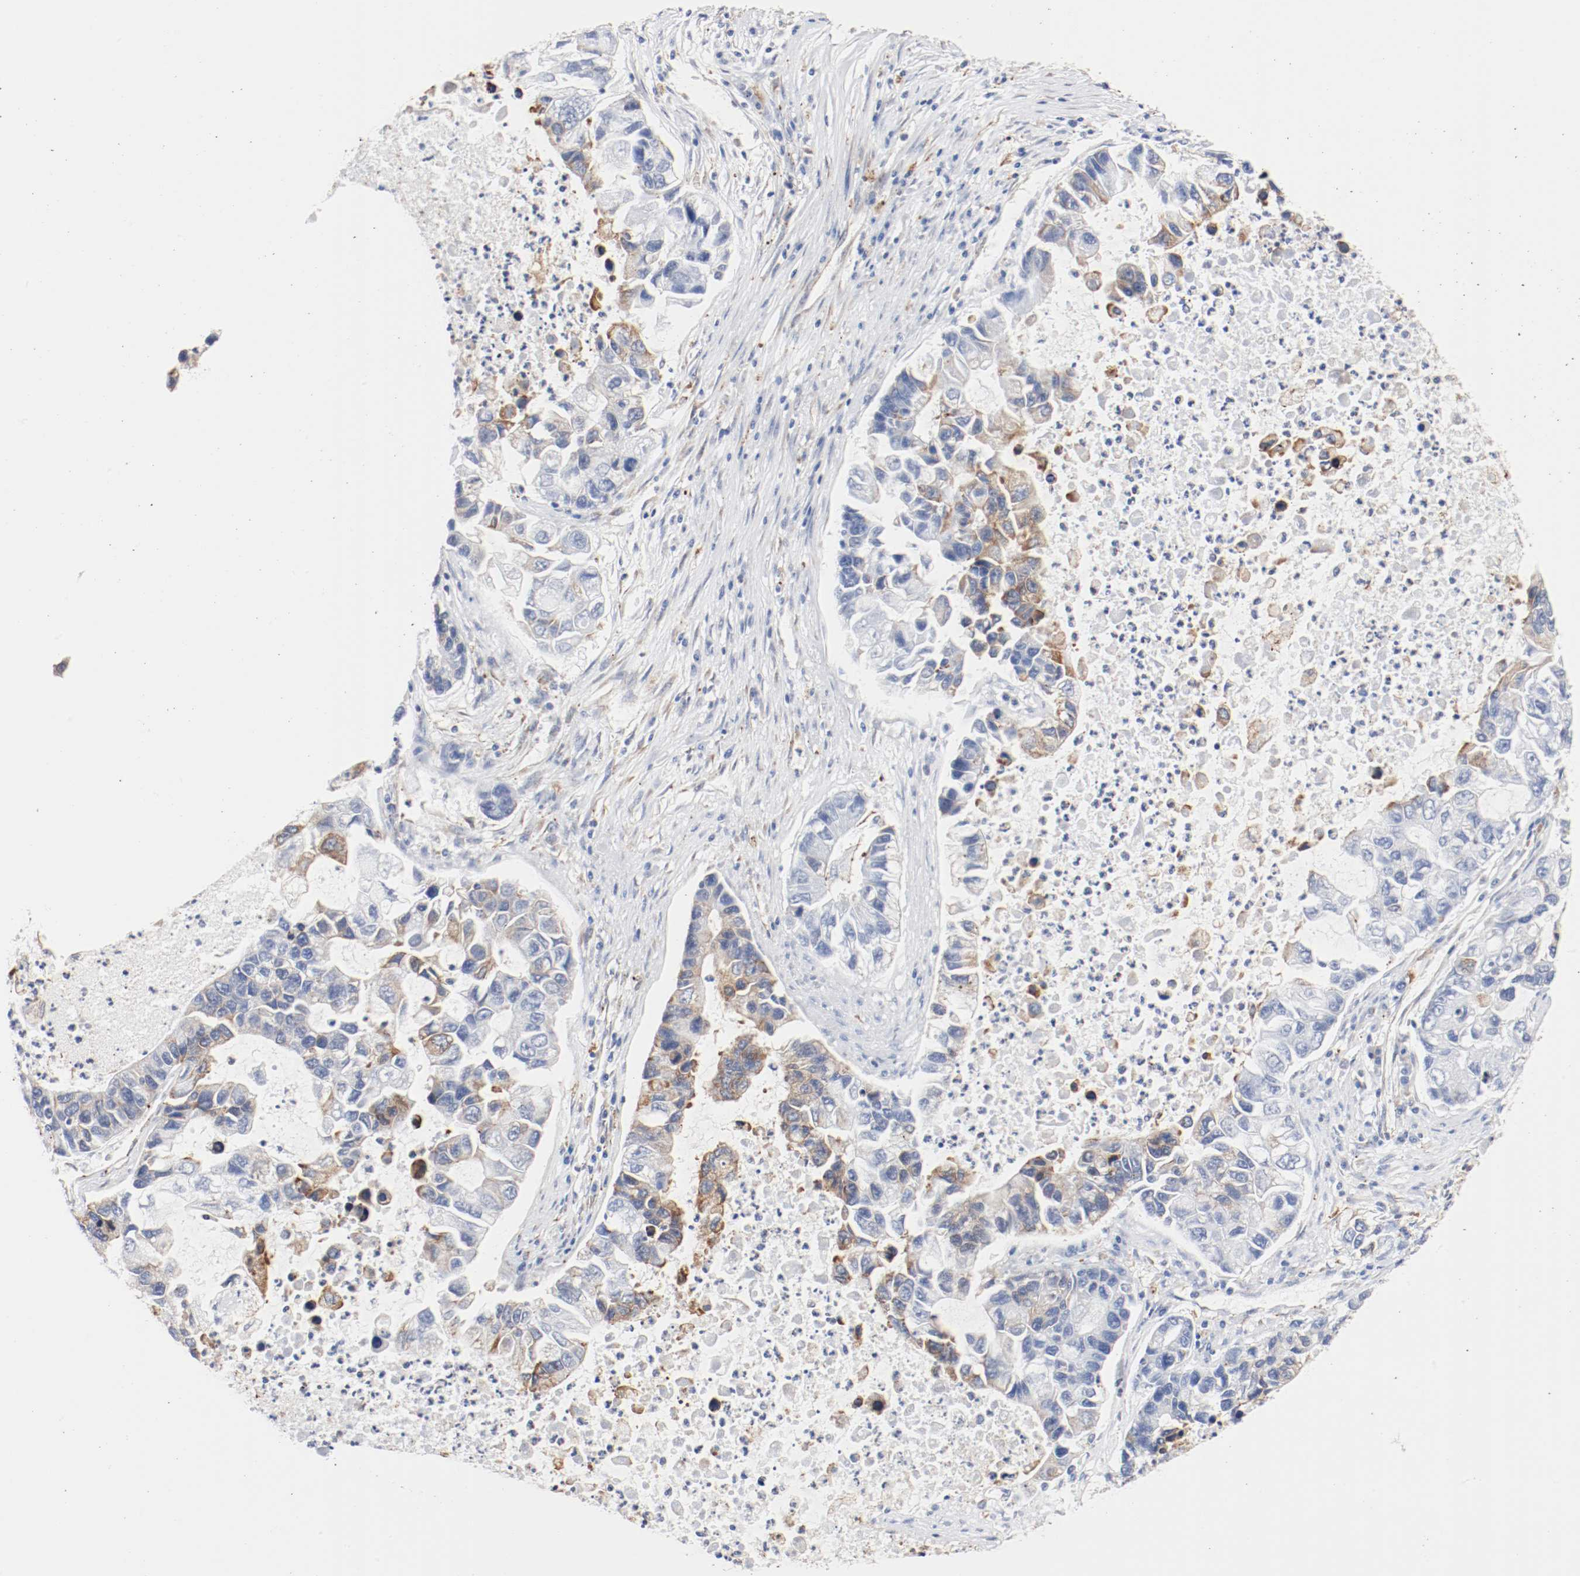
{"staining": {"intensity": "moderate", "quantity": "<25%", "location": "cytoplasmic/membranous"}, "tissue": "lung cancer", "cell_type": "Tumor cells", "image_type": "cancer", "snomed": [{"axis": "morphology", "description": "Adenocarcinoma, NOS"}, {"axis": "topography", "description": "Lung"}], "caption": "Human adenocarcinoma (lung) stained with a protein marker exhibits moderate staining in tumor cells.", "gene": "PDPK1", "patient": {"sex": "female", "age": 51}}